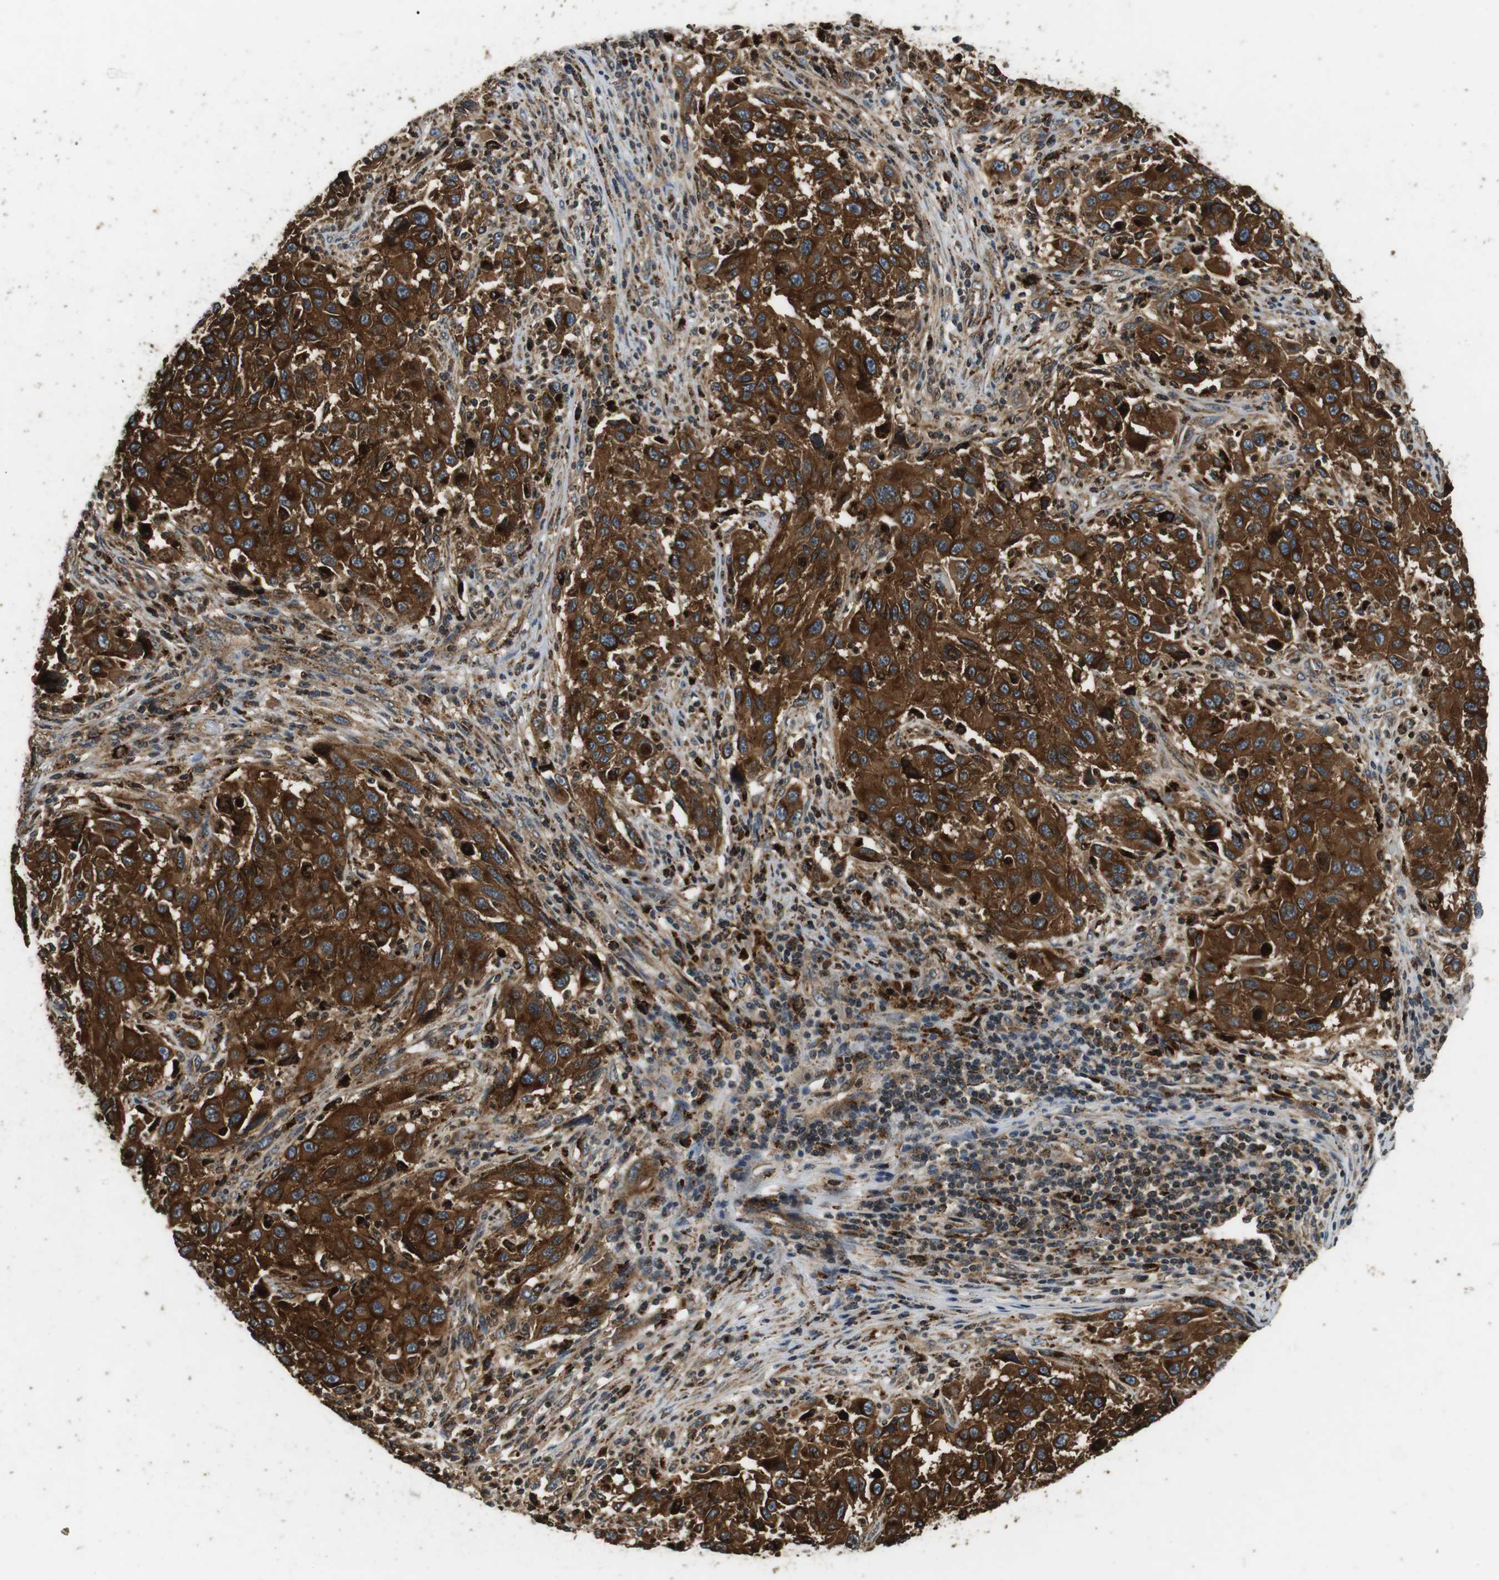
{"staining": {"intensity": "strong", "quantity": ">75%", "location": "cytoplasmic/membranous"}, "tissue": "melanoma", "cell_type": "Tumor cells", "image_type": "cancer", "snomed": [{"axis": "morphology", "description": "Malignant melanoma, Metastatic site"}, {"axis": "topography", "description": "Lymph node"}], "caption": "Strong cytoplasmic/membranous expression is appreciated in approximately >75% of tumor cells in melanoma. The staining was performed using DAB, with brown indicating positive protein expression. Nuclei are stained blue with hematoxylin.", "gene": "TXNRD1", "patient": {"sex": "male", "age": 61}}